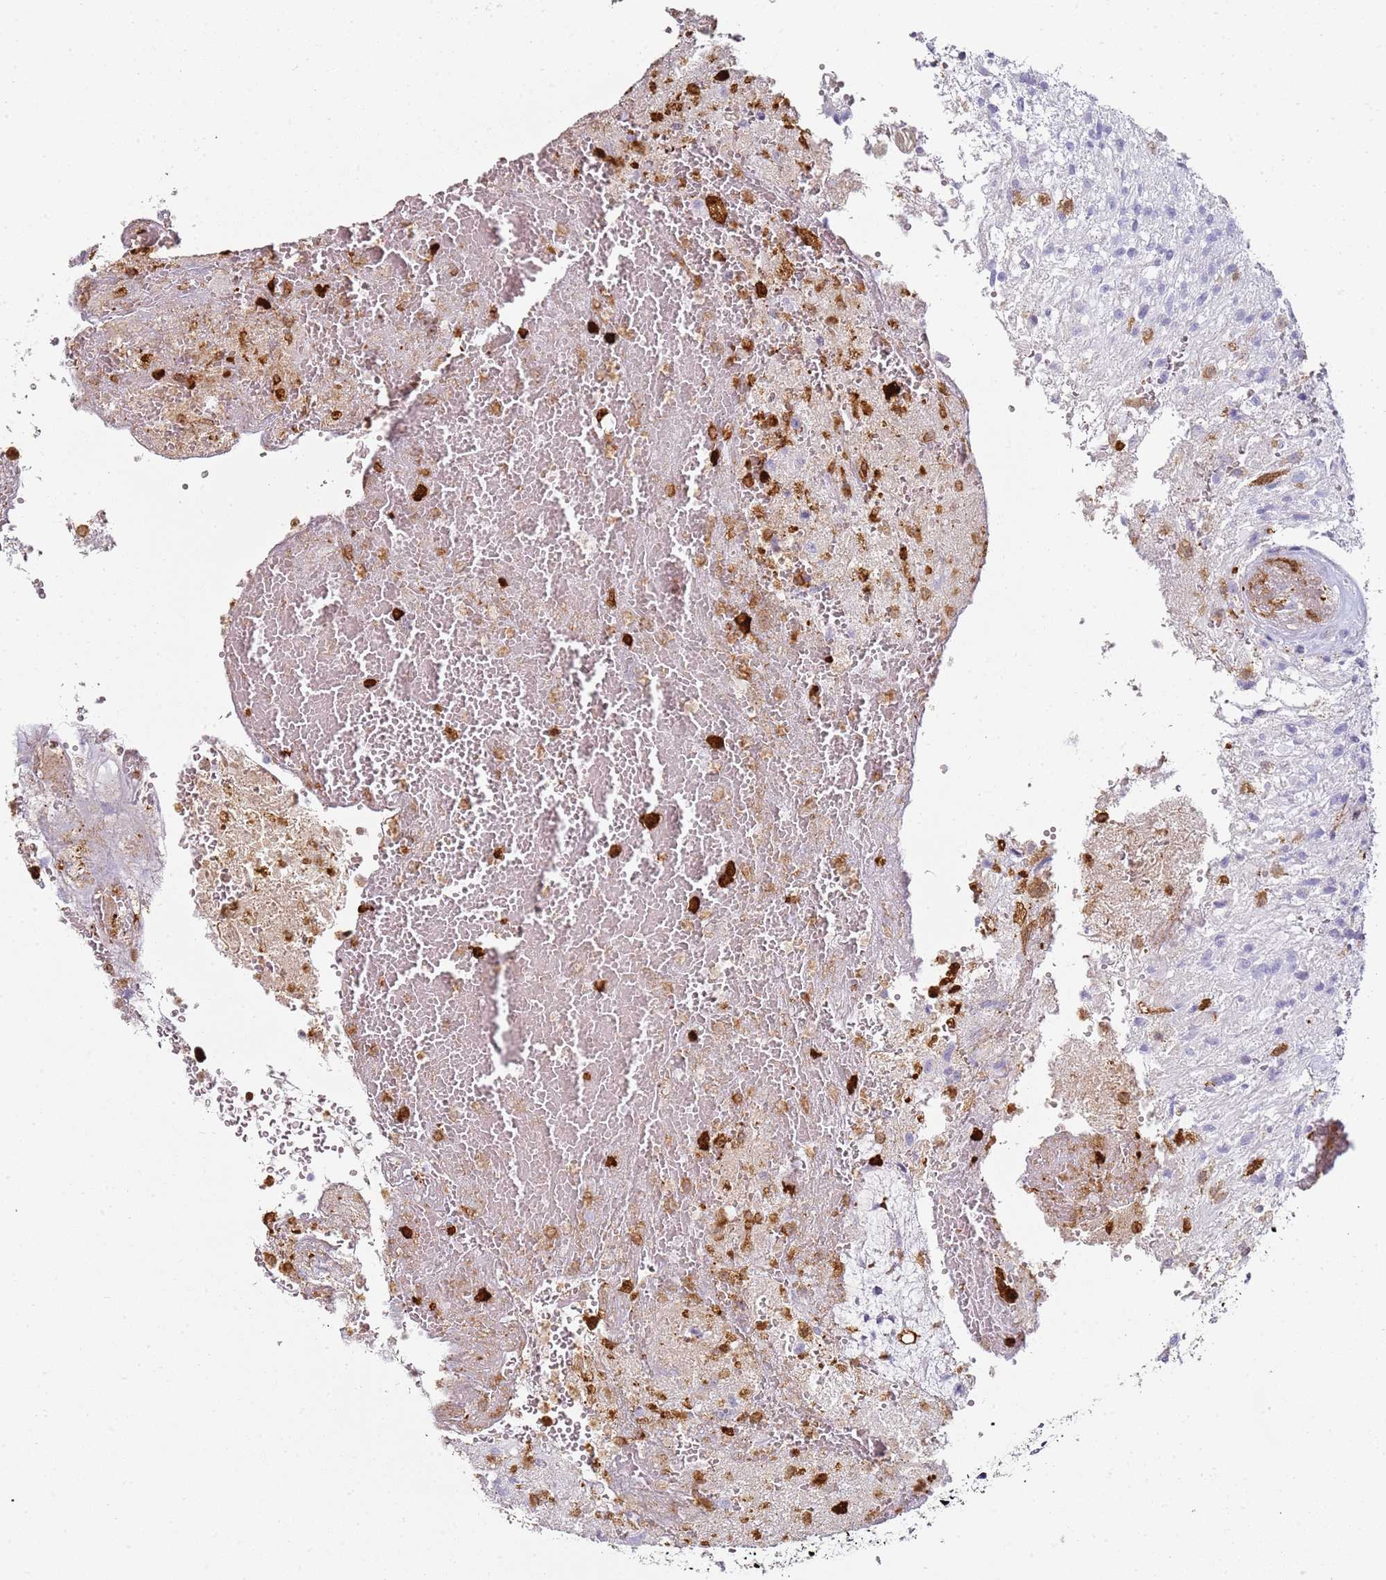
{"staining": {"intensity": "negative", "quantity": "none", "location": "none"}, "tissue": "glioma", "cell_type": "Tumor cells", "image_type": "cancer", "snomed": [{"axis": "morphology", "description": "Glioma, malignant, High grade"}, {"axis": "topography", "description": "Brain"}], "caption": "DAB (3,3'-diaminobenzidine) immunohistochemical staining of malignant glioma (high-grade) demonstrates no significant staining in tumor cells.", "gene": "S100A4", "patient": {"sex": "male", "age": 56}}